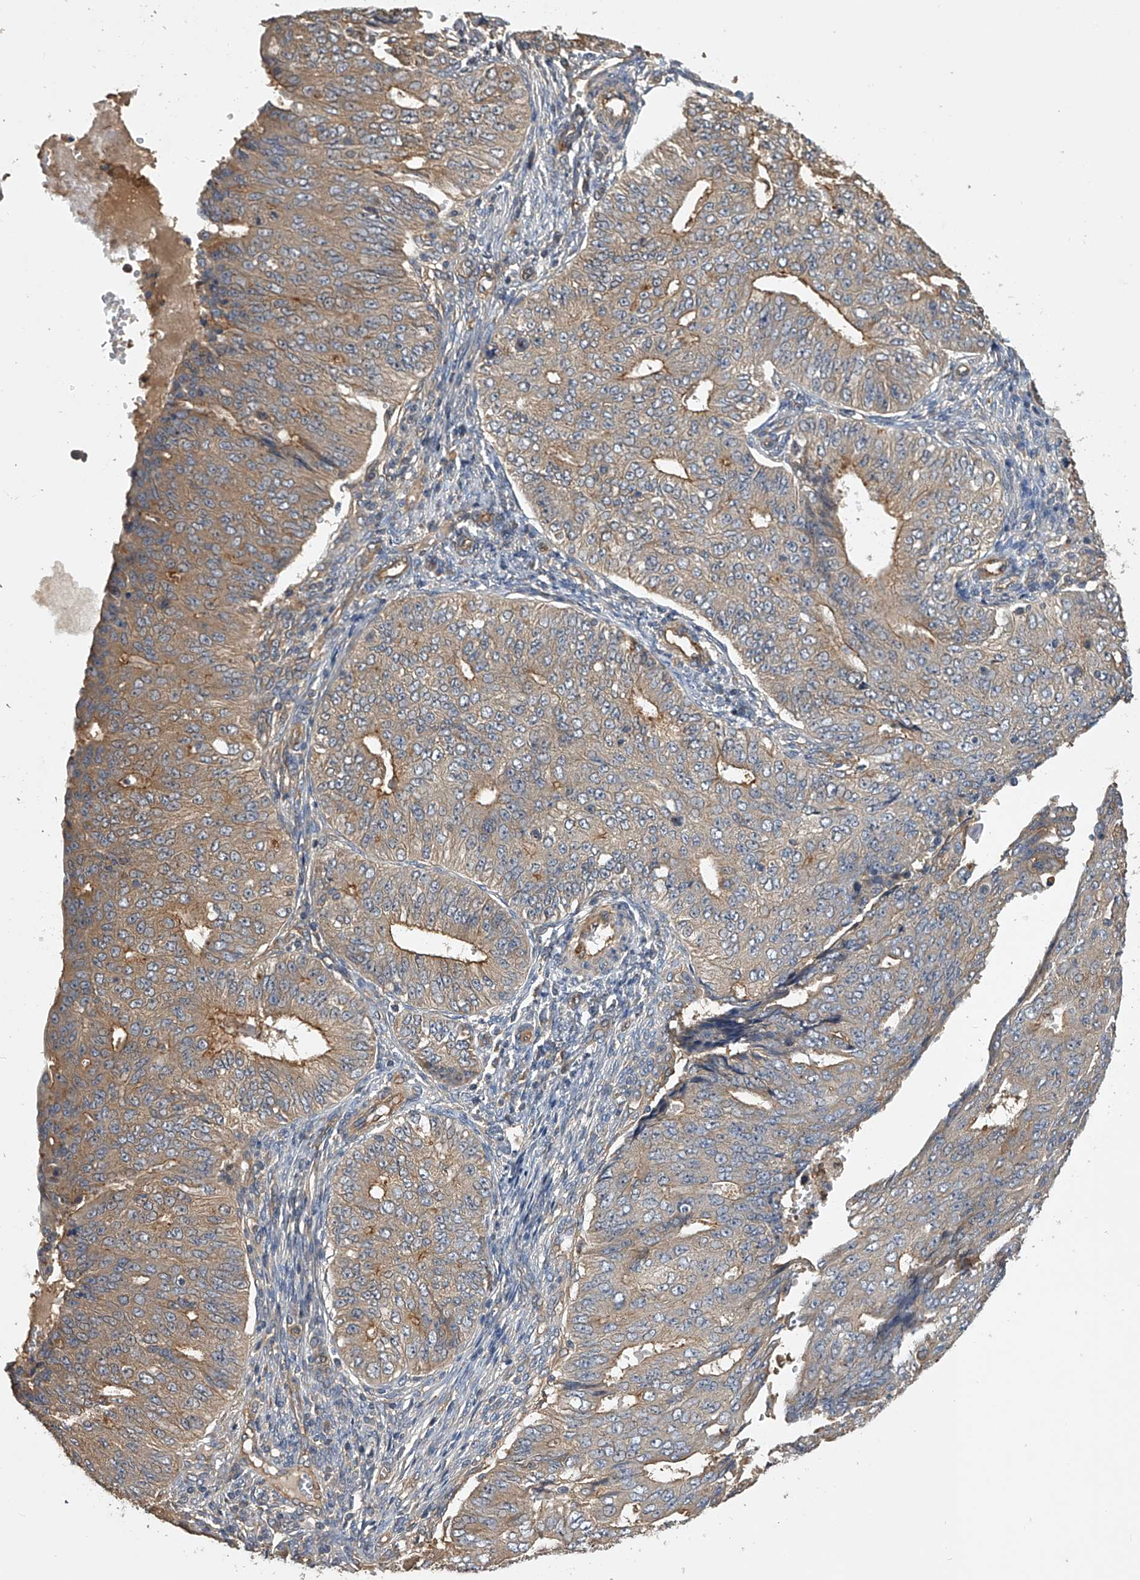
{"staining": {"intensity": "moderate", "quantity": "25%-75%", "location": "cytoplasmic/membranous"}, "tissue": "endometrial cancer", "cell_type": "Tumor cells", "image_type": "cancer", "snomed": [{"axis": "morphology", "description": "Adenocarcinoma, NOS"}, {"axis": "topography", "description": "Endometrium"}], "caption": "Human endometrial adenocarcinoma stained with a protein marker exhibits moderate staining in tumor cells.", "gene": "PTPRA", "patient": {"sex": "female", "age": 32}}